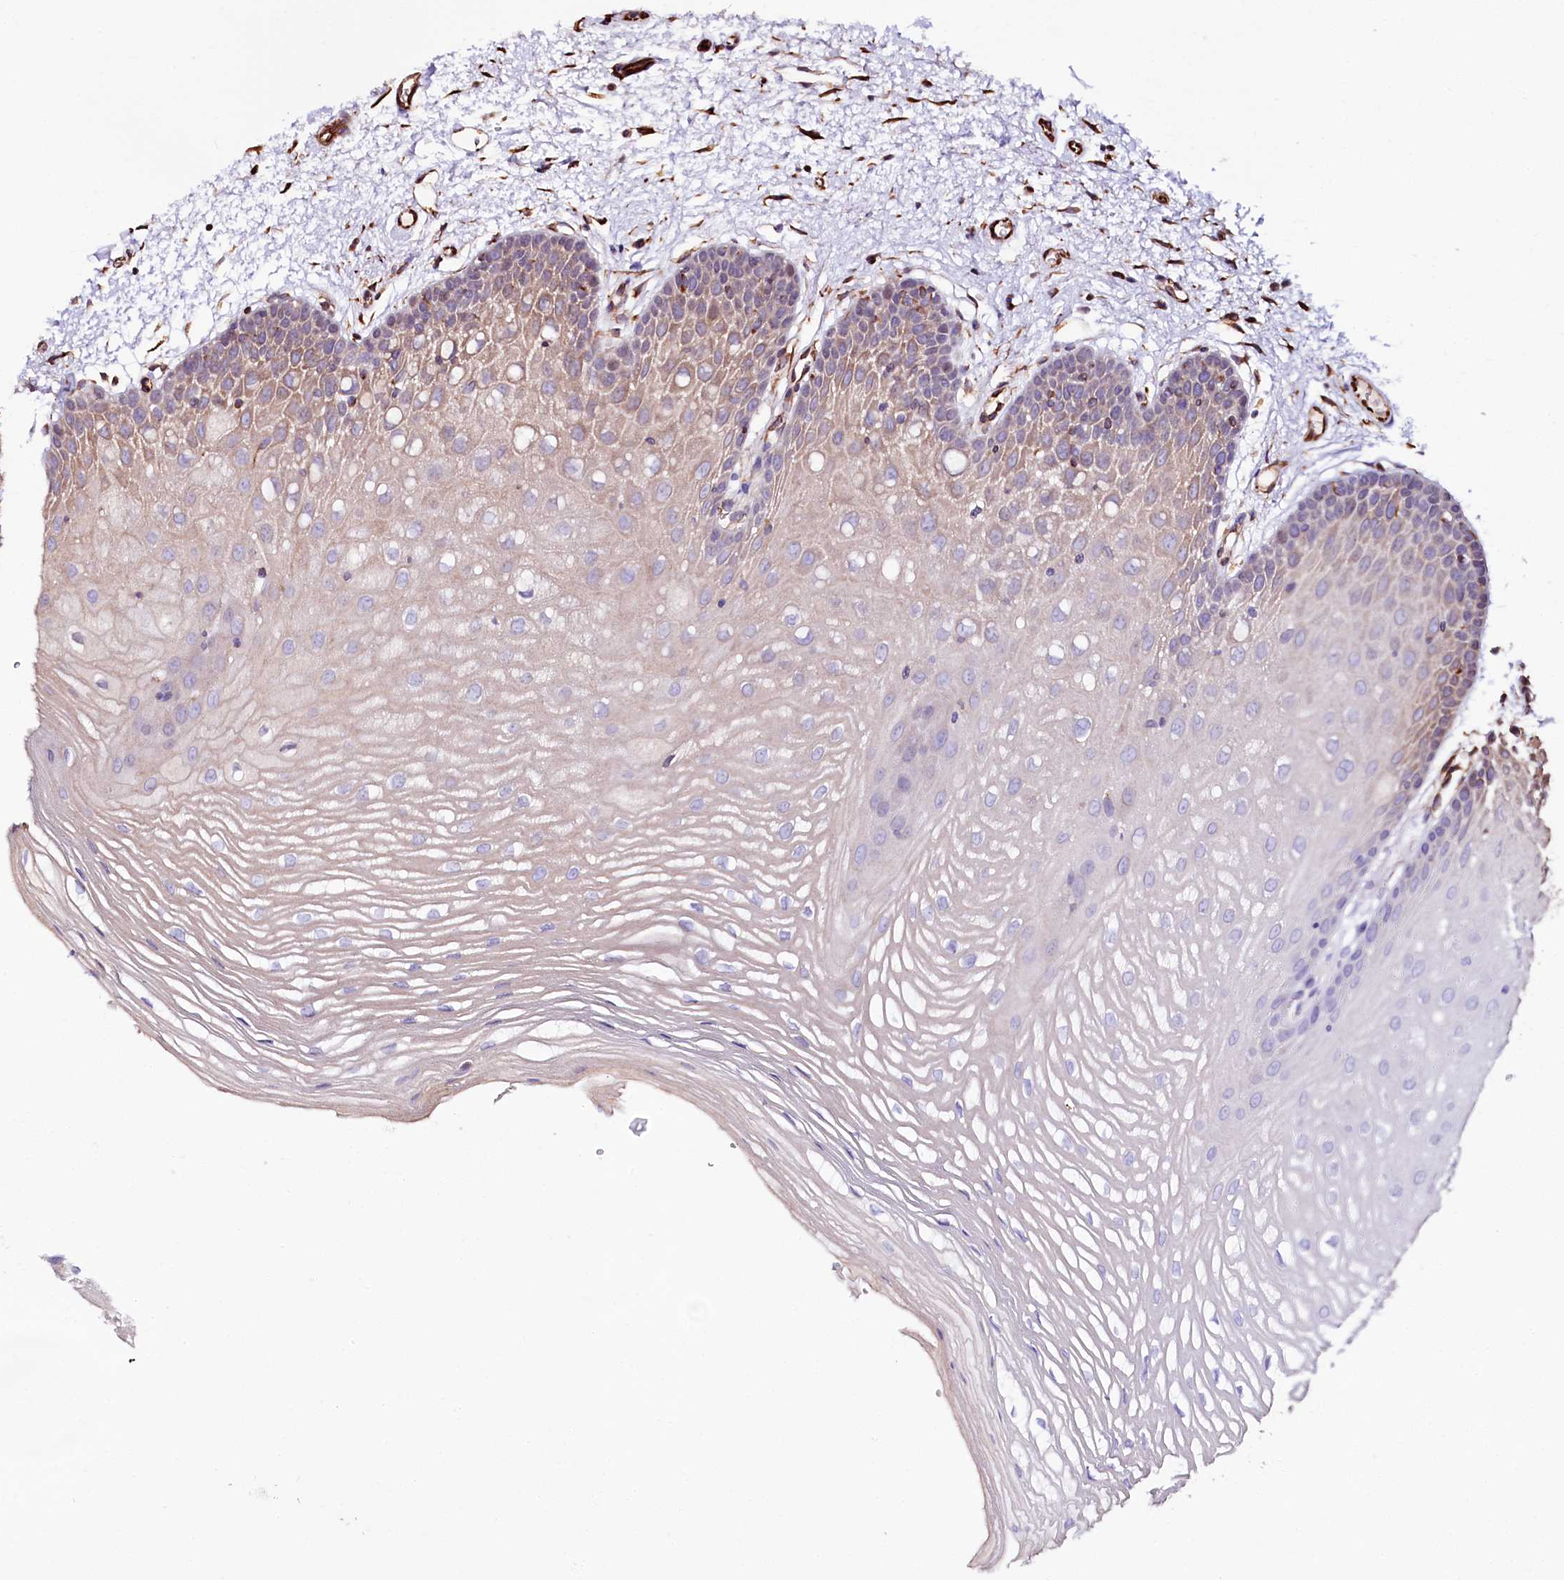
{"staining": {"intensity": "weak", "quantity": "<25%", "location": "cytoplasmic/membranous"}, "tissue": "oral mucosa", "cell_type": "Squamous epithelial cells", "image_type": "normal", "snomed": [{"axis": "morphology", "description": "Normal tissue, NOS"}, {"axis": "topography", "description": "Oral tissue"}, {"axis": "topography", "description": "Tounge, NOS"}], "caption": "An IHC histopathology image of benign oral mucosa is shown. There is no staining in squamous epithelial cells of oral mucosa.", "gene": "TTC12", "patient": {"sex": "female", "age": 73}}